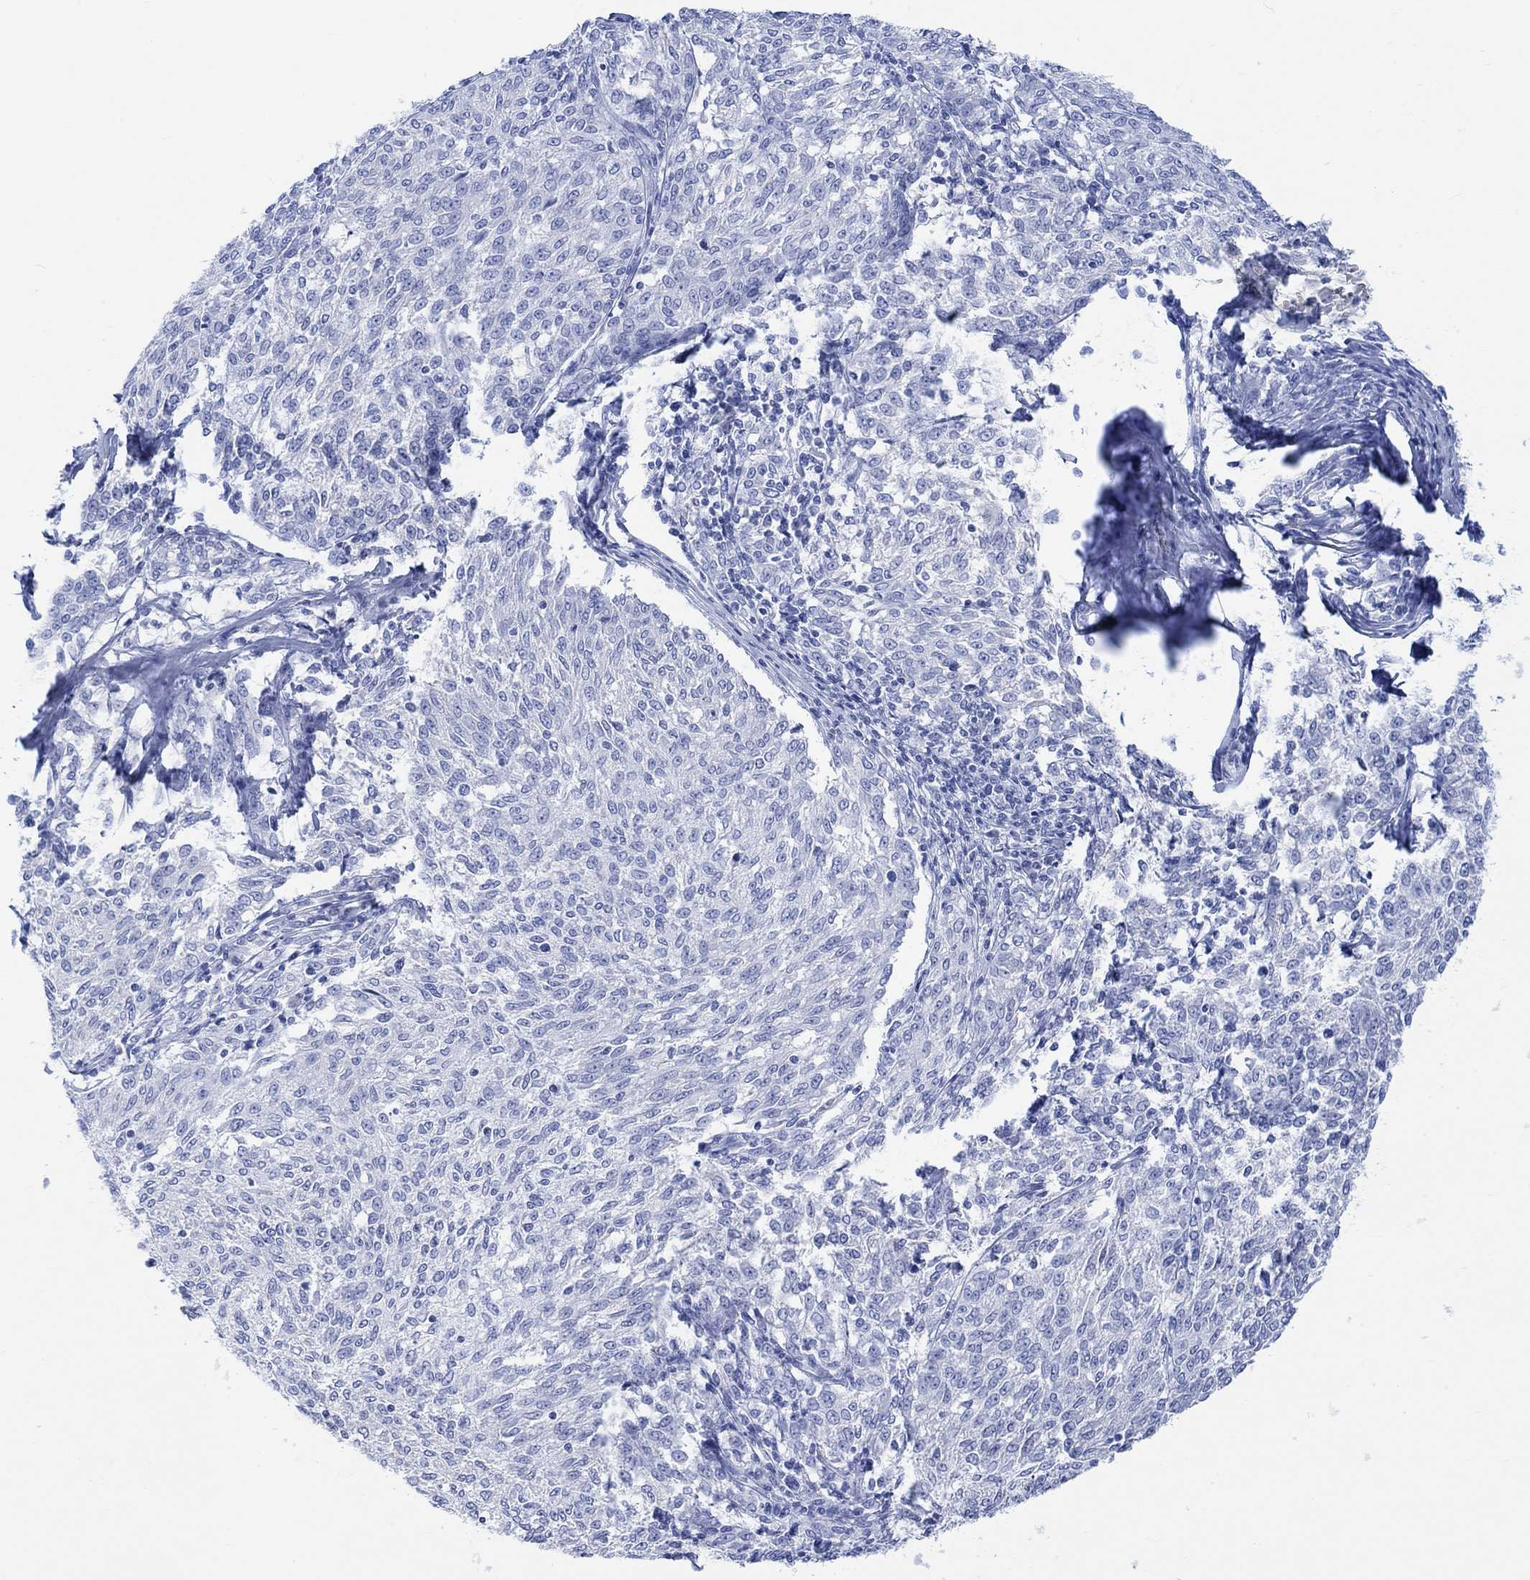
{"staining": {"intensity": "negative", "quantity": "none", "location": "none"}, "tissue": "melanoma", "cell_type": "Tumor cells", "image_type": "cancer", "snomed": [{"axis": "morphology", "description": "Malignant melanoma, NOS"}, {"axis": "topography", "description": "Skin"}], "caption": "Human melanoma stained for a protein using IHC exhibits no positivity in tumor cells.", "gene": "CALCA", "patient": {"sex": "female", "age": 72}}